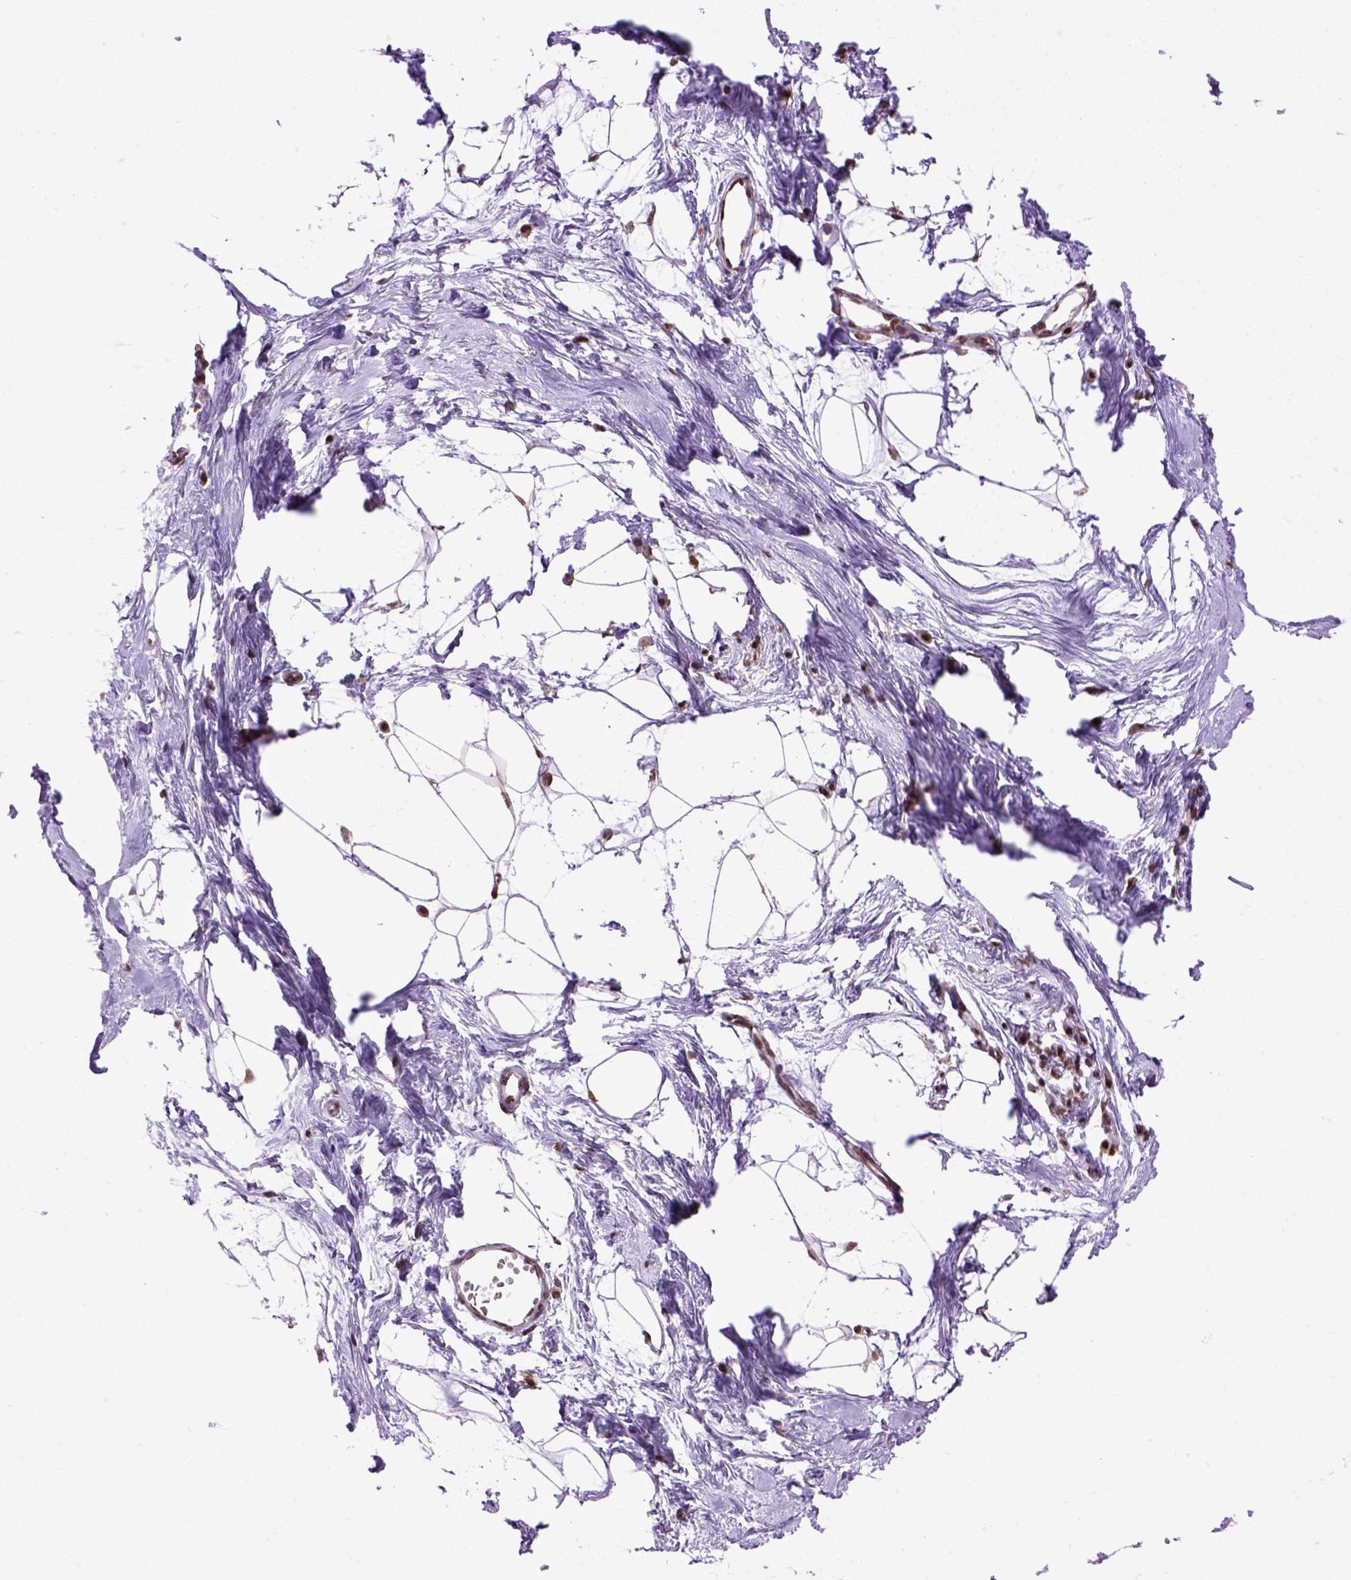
{"staining": {"intensity": "moderate", "quantity": "25%-75%", "location": "nuclear"}, "tissue": "breast", "cell_type": "Adipocytes", "image_type": "normal", "snomed": [{"axis": "morphology", "description": "Normal tissue, NOS"}, {"axis": "topography", "description": "Breast"}], "caption": "Benign breast was stained to show a protein in brown. There is medium levels of moderate nuclear staining in about 25%-75% of adipocytes. The staining was performed using DAB to visualize the protein expression in brown, while the nuclei were stained in blue with hematoxylin (Magnification: 20x).", "gene": "CELF1", "patient": {"sex": "female", "age": 45}}